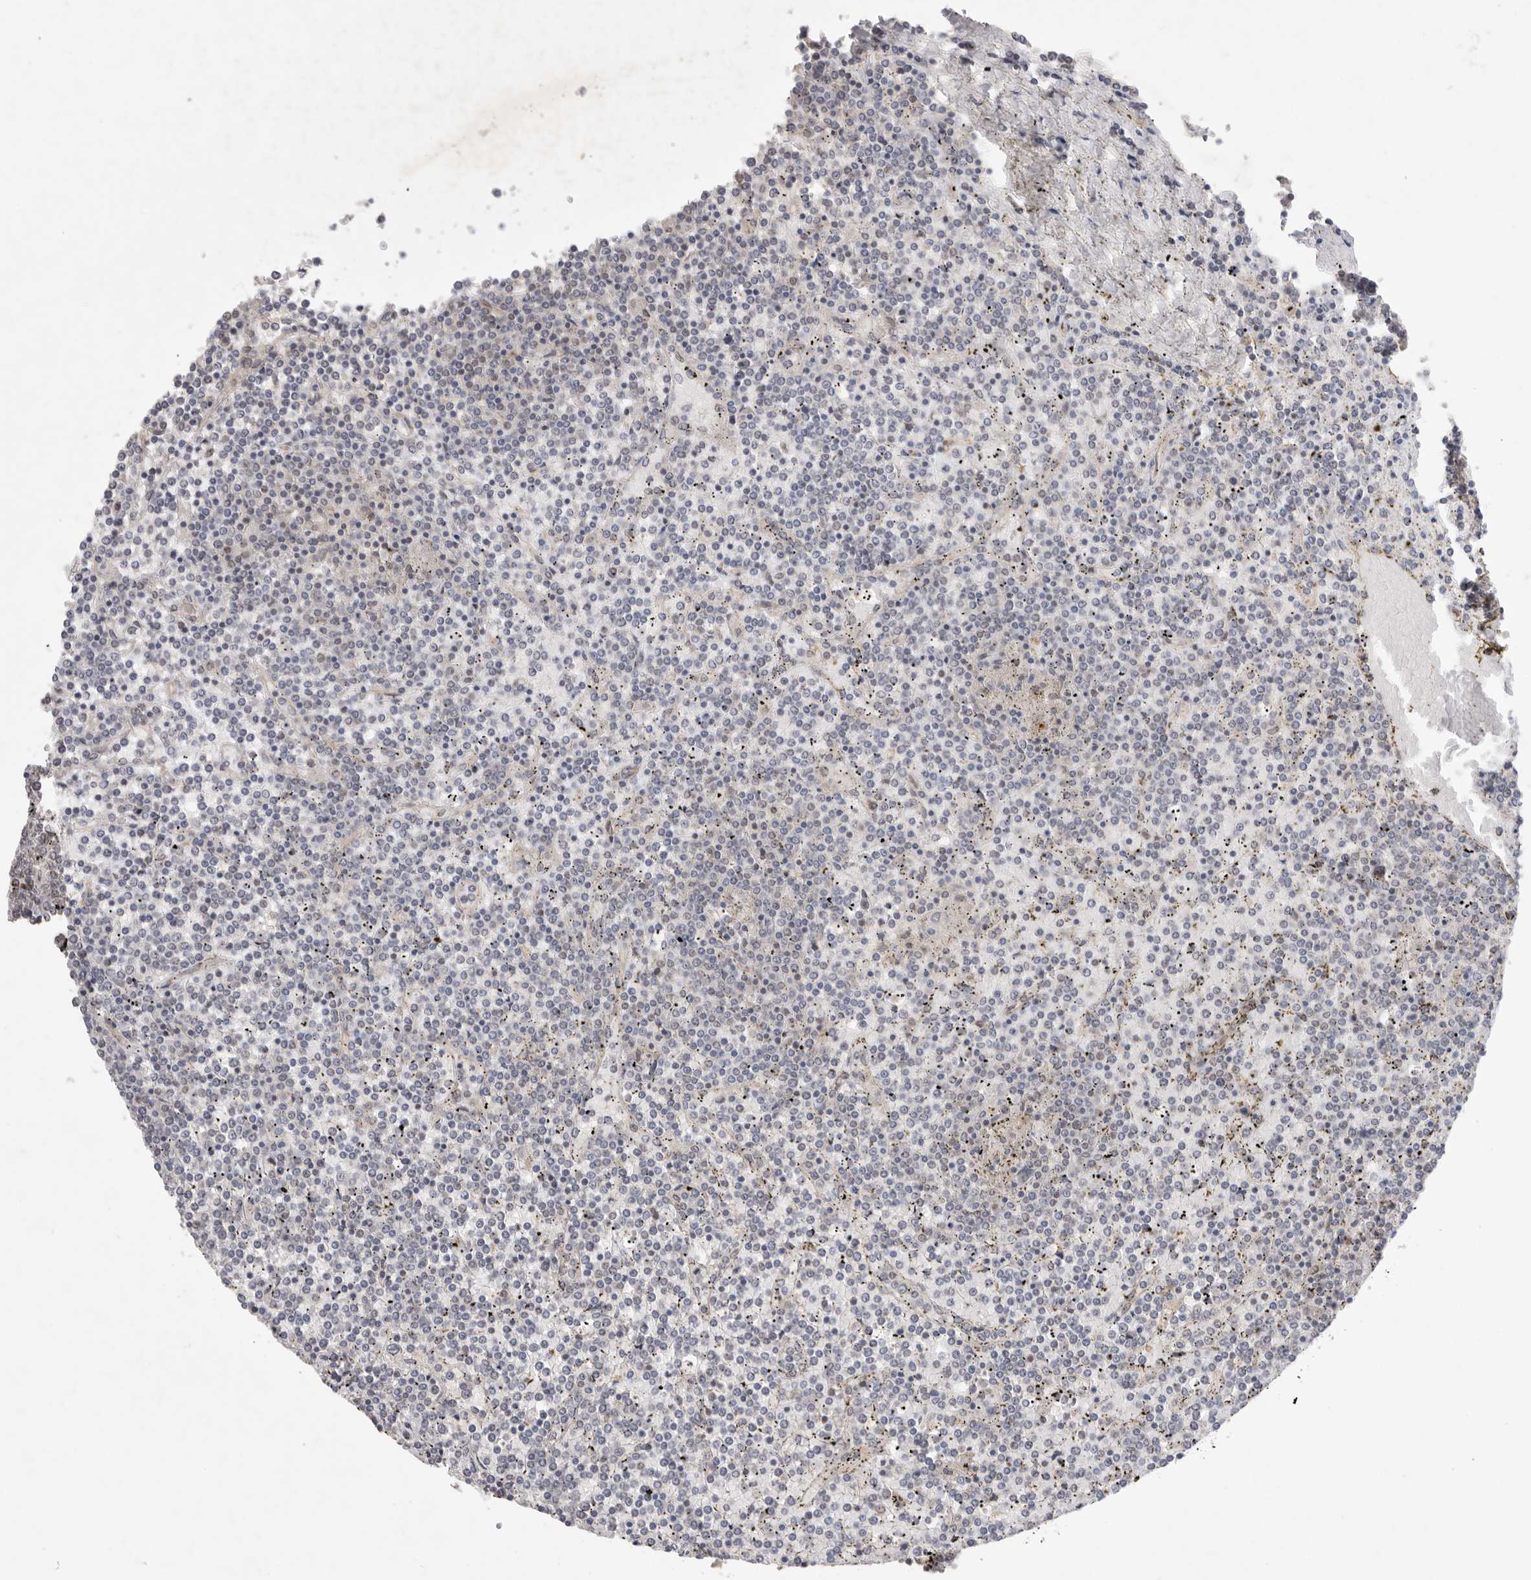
{"staining": {"intensity": "negative", "quantity": "none", "location": "none"}, "tissue": "lymphoma", "cell_type": "Tumor cells", "image_type": "cancer", "snomed": [{"axis": "morphology", "description": "Malignant lymphoma, non-Hodgkin's type, Low grade"}, {"axis": "topography", "description": "Spleen"}], "caption": "Immunohistochemistry (IHC) of human malignant lymphoma, non-Hodgkin's type (low-grade) exhibits no expression in tumor cells.", "gene": "LEMD3", "patient": {"sex": "female", "age": 19}}